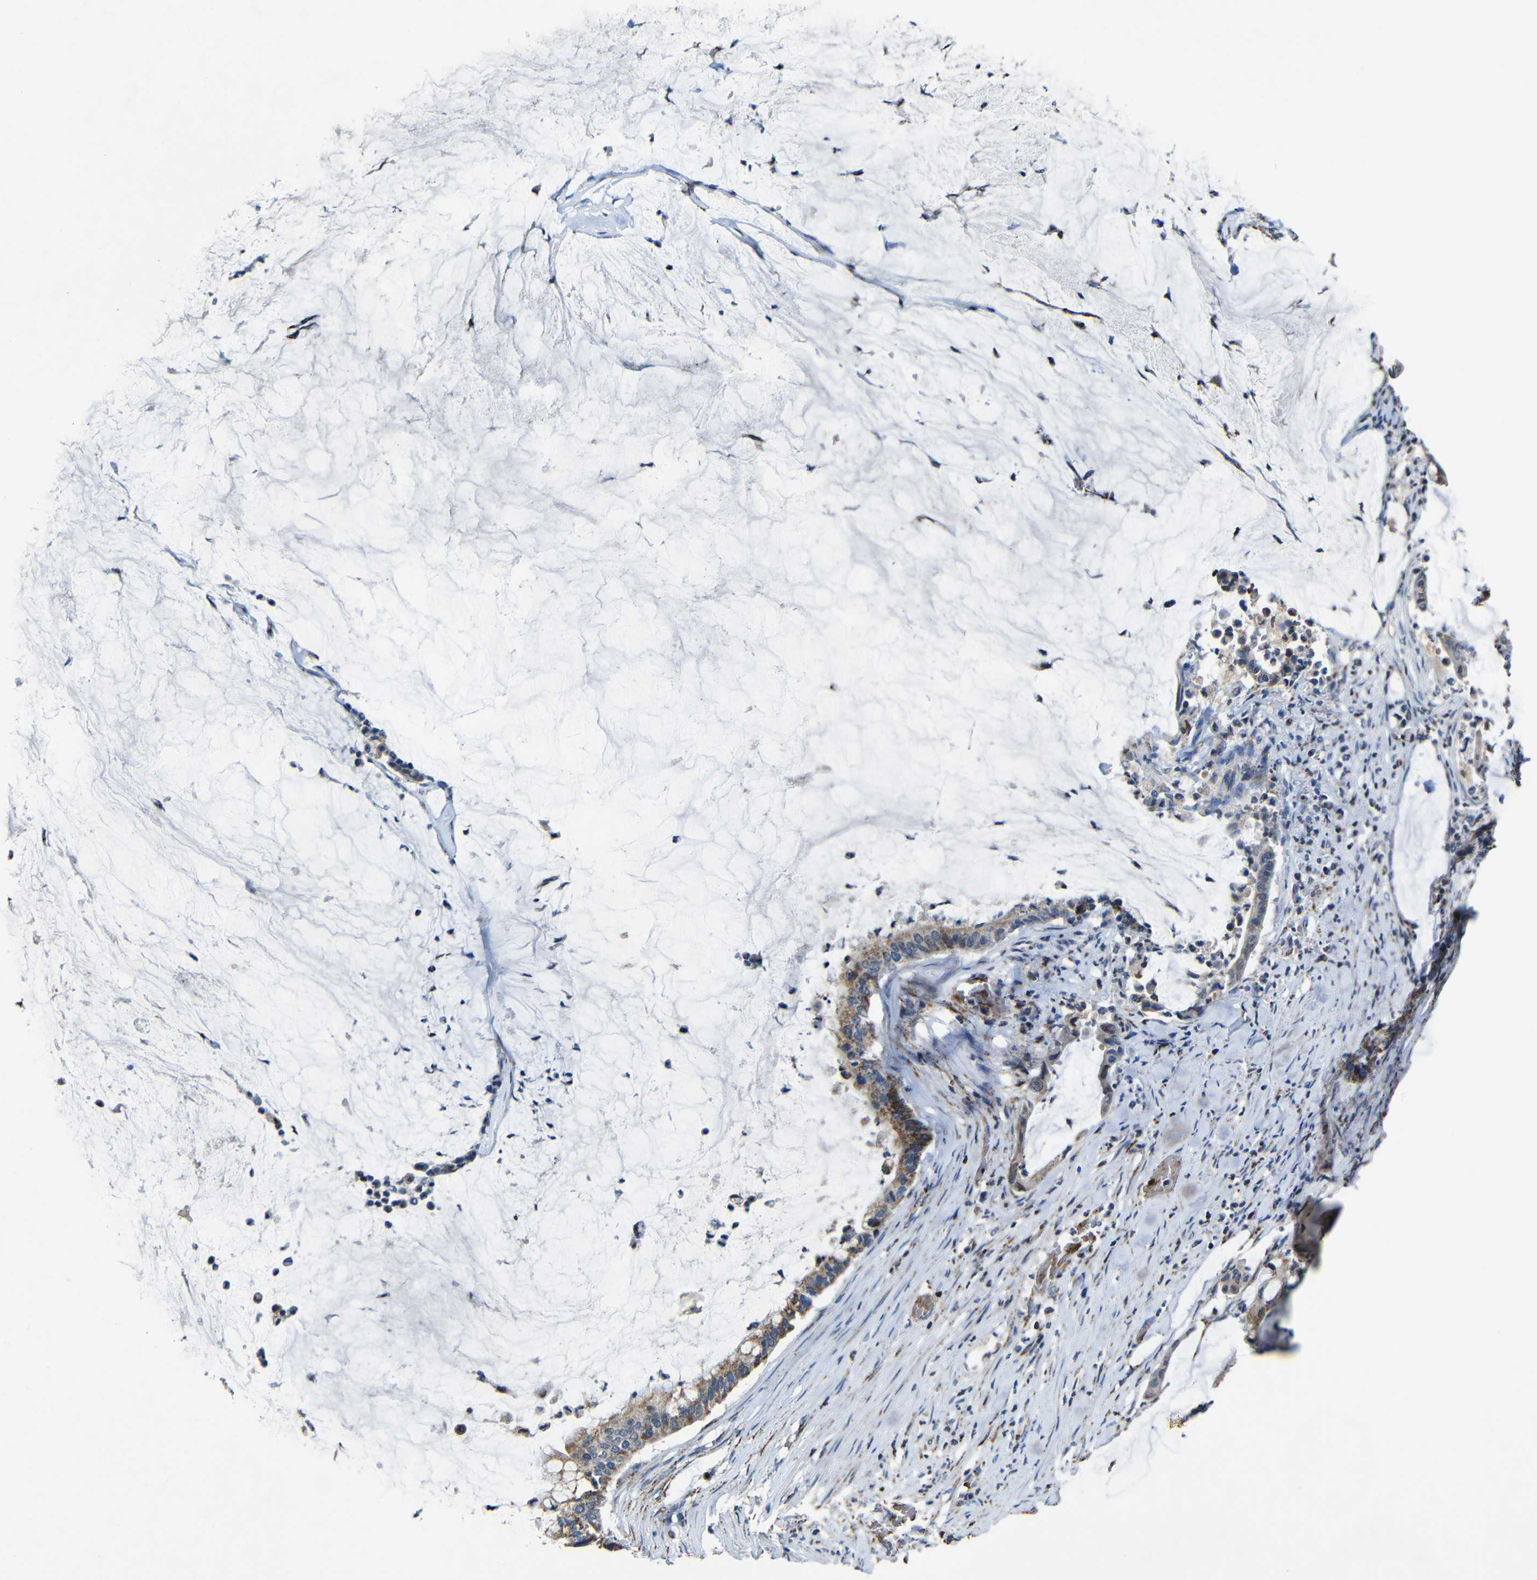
{"staining": {"intensity": "moderate", "quantity": ">75%", "location": "cytoplasmic/membranous"}, "tissue": "pancreatic cancer", "cell_type": "Tumor cells", "image_type": "cancer", "snomed": [{"axis": "morphology", "description": "Adenocarcinoma, NOS"}, {"axis": "topography", "description": "Pancreas"}], "caption": "This is an image of immunohistochemistry (IHC) staining of pancreatic cancer, which shows moderate expression in the cytoplasmic/membranous of tumor cells.", "gene": "CA5B", "patient": {"sex": "male", "age": 41}}